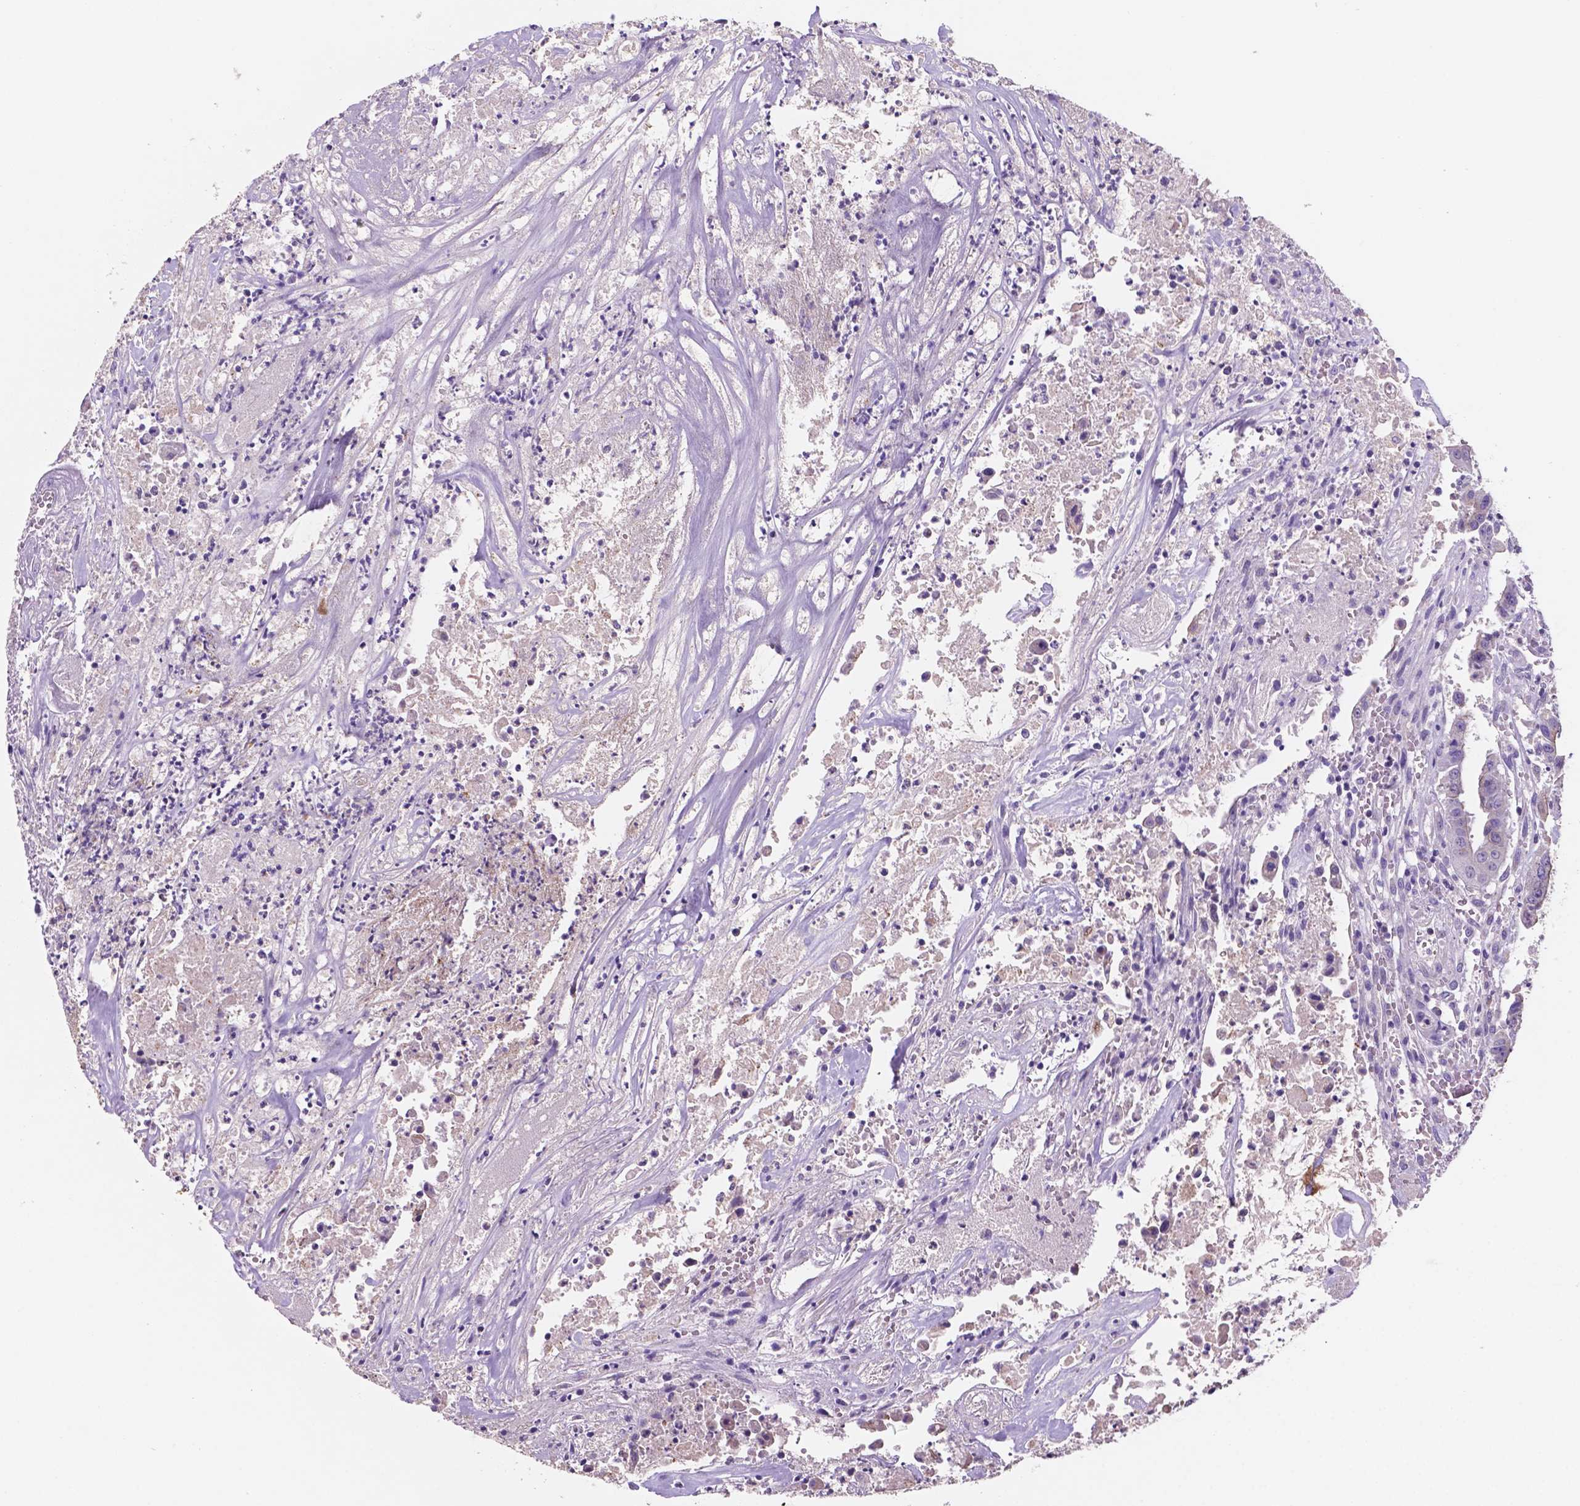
{"staining": {"intensity": "negative", "quantity": "none", "location": "none"}, "tissue": "colorectal cancer", "cell_type": "Tumor cells", "image_type": "cancer", "snomed": [{"axis": "morphology", "description": "Adenocarcinoma, NOS"}, {"axis": "topography", "description": "Colon"}], "caption": "High power microscopy photomicrograph of an immunohistochemistry (IHC) image of colorectal adenocarcinoma, revealing no significant expression in tumor cells.", "gene": "MKRN2OS", "patient": {"sex": "male", "age": 33}}